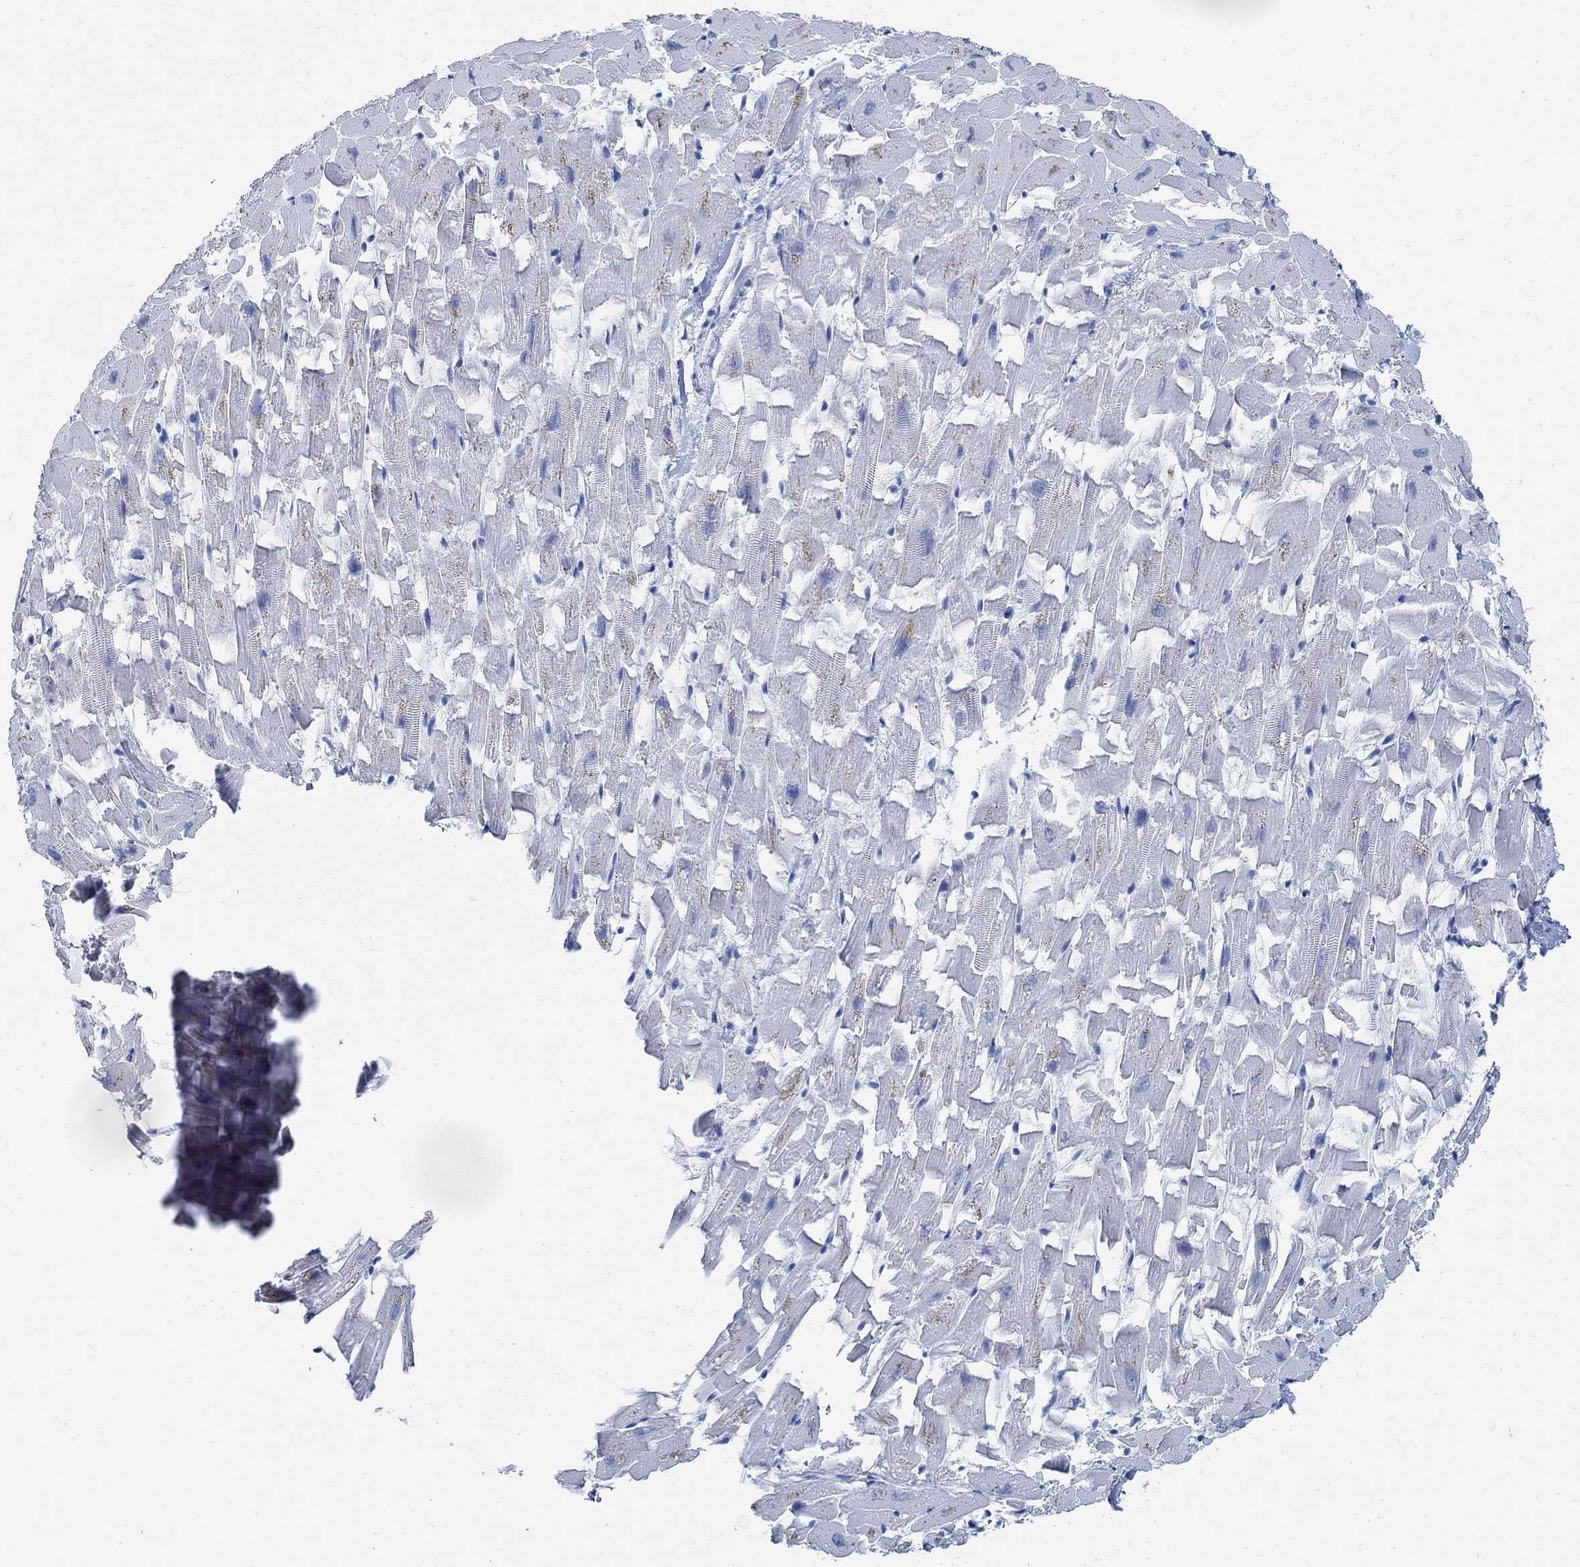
{"staining": {"intensity": "negative", "quantity": "none", "location": "none"}, "tissue": "heart muscle", "cell_type": "Cardiomyocytes", "image_type": "normal", "snomed": [{"axis": "morphology", "description": "Normal tissue, NOS"}, {"axis": "topography", "description": "Heart"}], "caption": "Photomicrograph shows no significant protein expression in cardiomyocytes of unremarkable heart muscle.", "gene": "DLK1", "patient": {"sex": "female", "age": 64}}